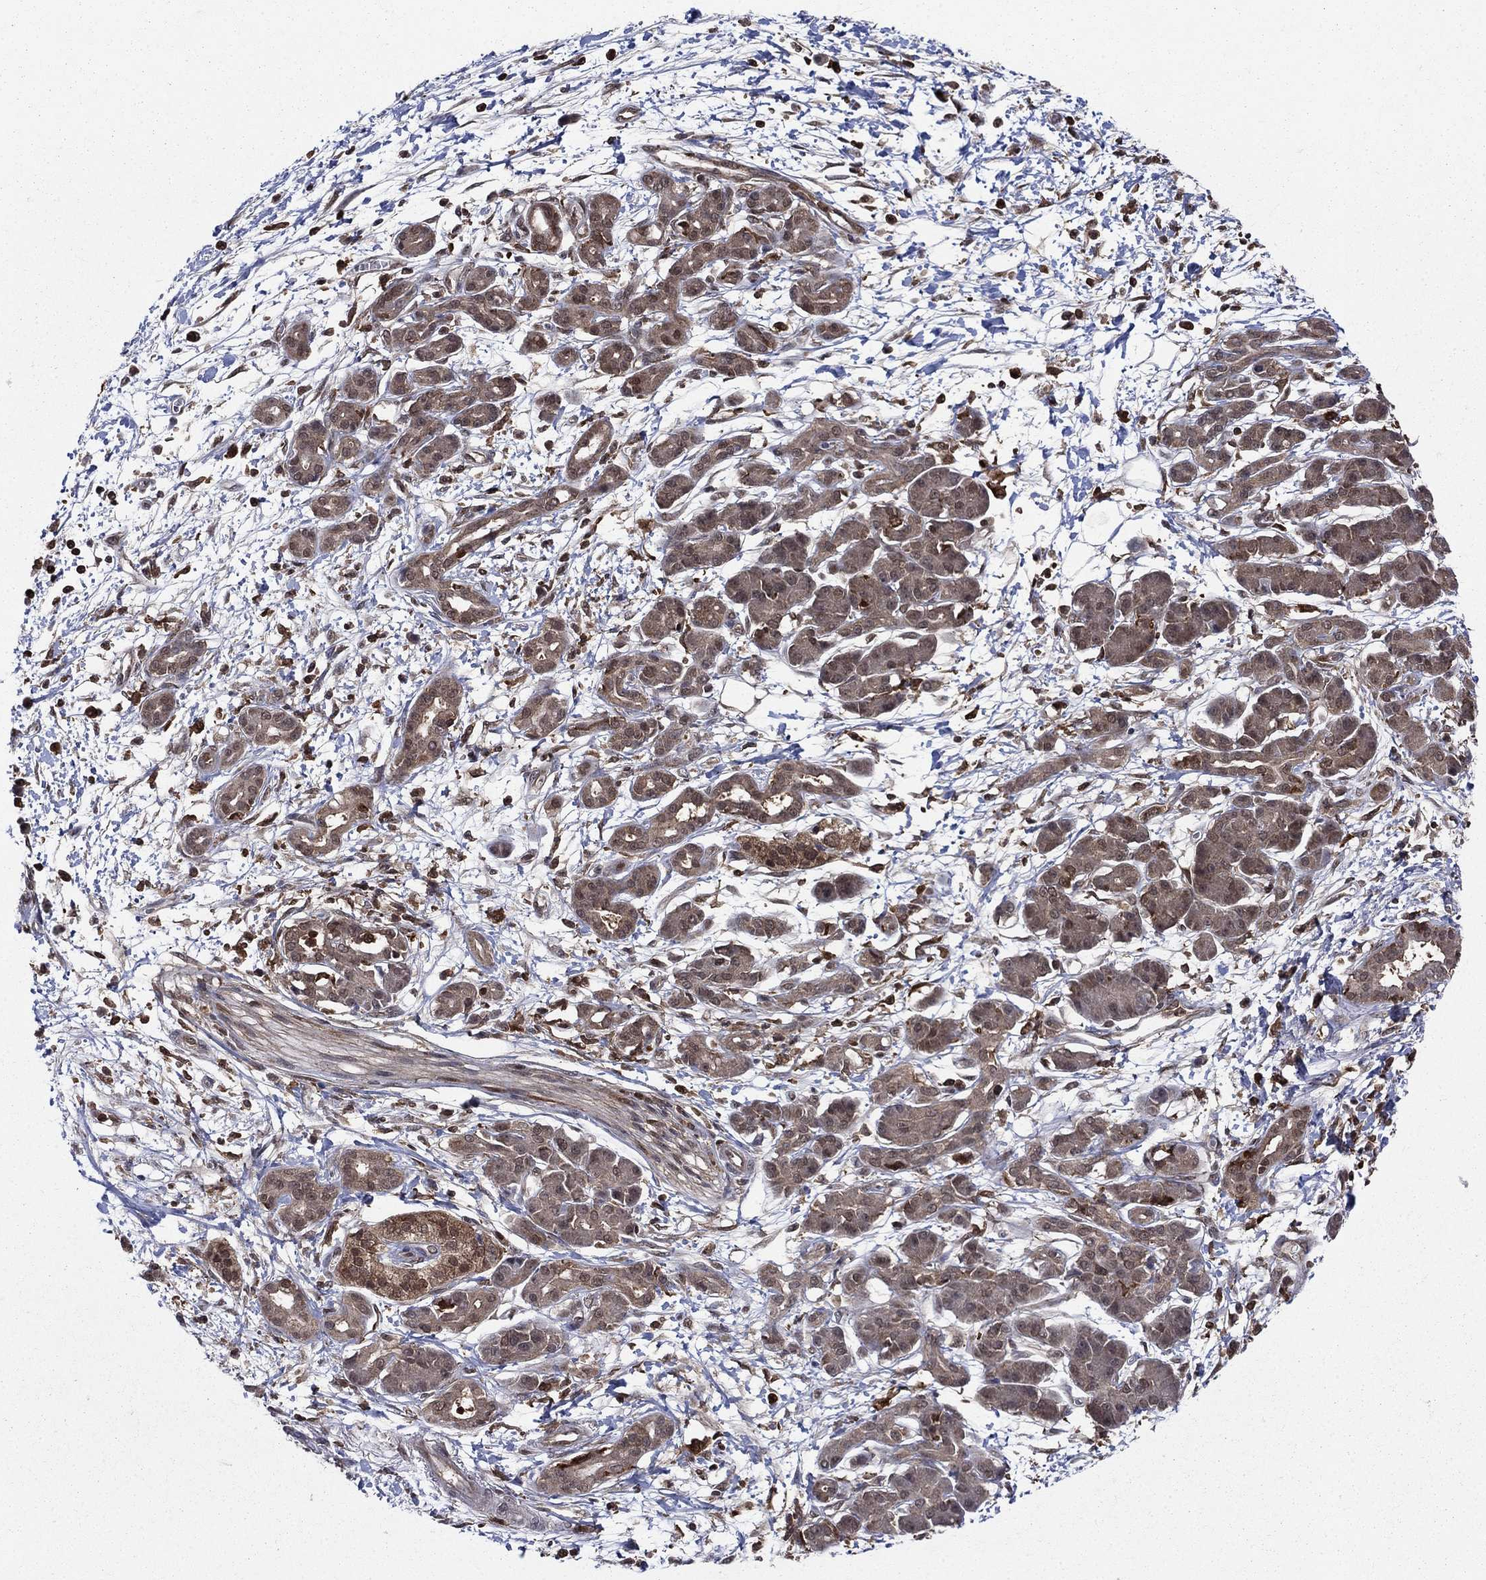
{"staining": {"intensity": "weak", "quantity": "25%-75%", "location": "cytoplasmic/membranous"}, "tissue": "pancreatic cancer", "cell_type": "Tumor cells", "image_type": "cancer", "snomed": [{"axis": "morphology", "description": "Adenocarcinoma, NOS"}, {"axis": "topography", "description": "Pancreas"}], "caption": "DAB (3,3'-diaminobenzidine) immunohistochemical staining of adenocarcinoma (pancreatic) exhibits weak cytoplasmic/membranous protein staining in about 25%-75% of tumor cells.", "gene": "CACYBP", "patient": {"sex": "male", "age": 72}}